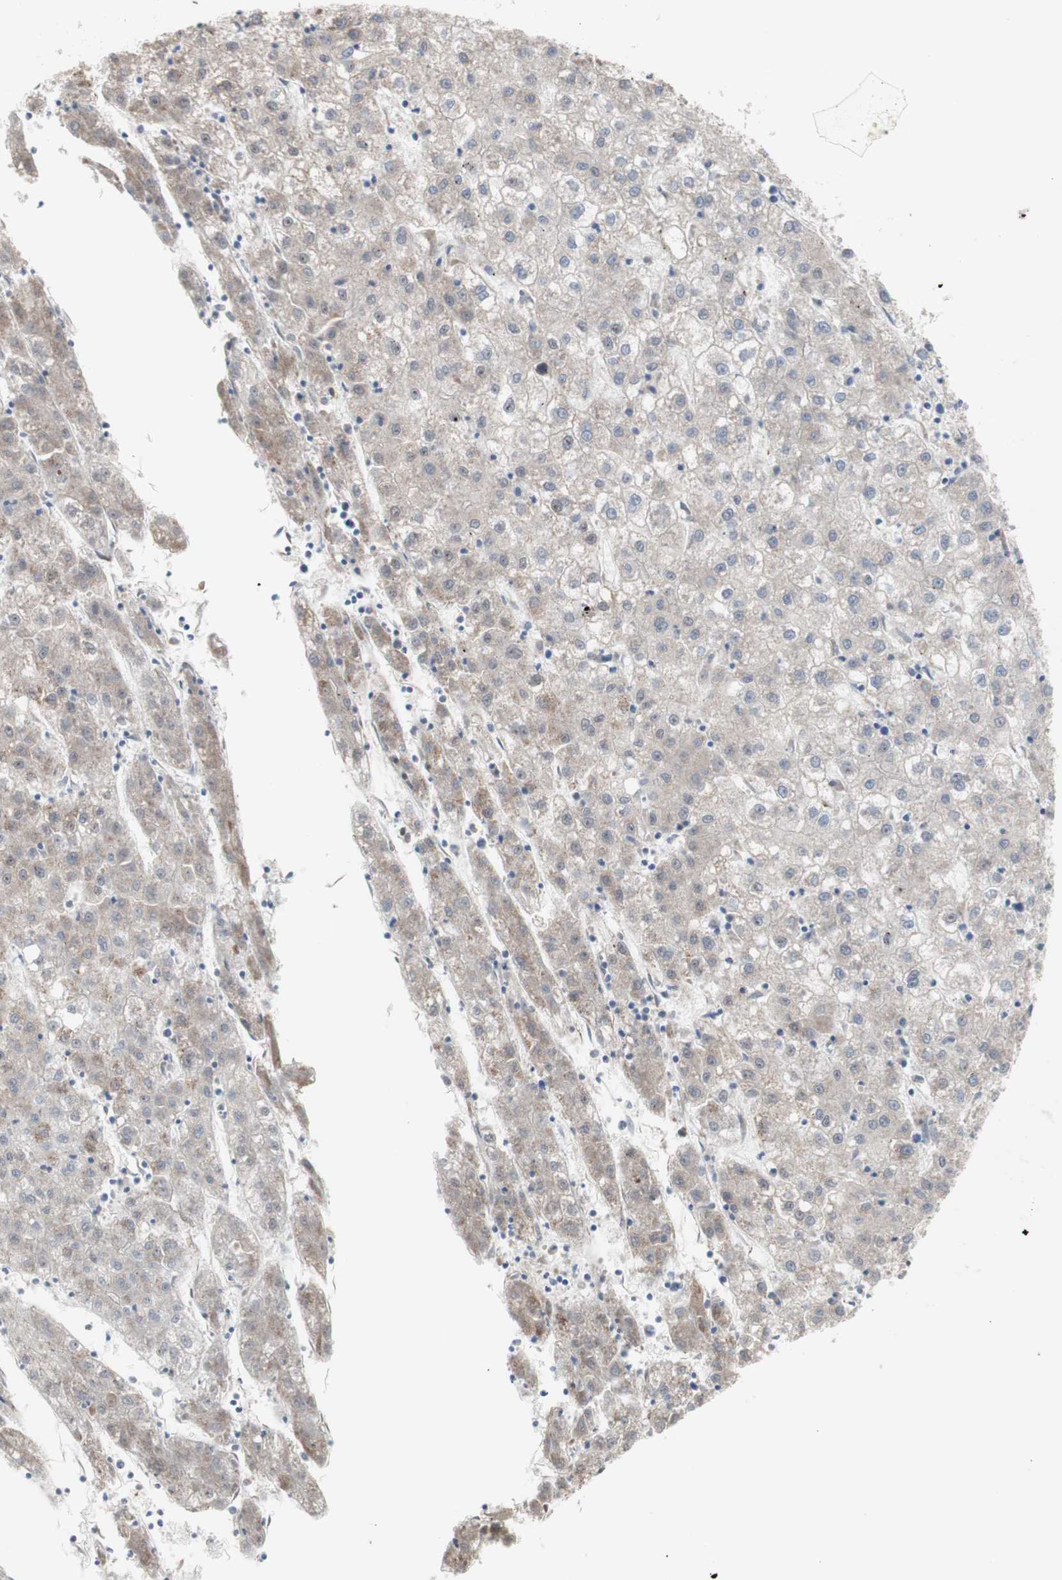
{"staining": {"intensity": "weak", "quantity": ">75%", "location": "cytoplasmic/membranous"}, "tissue": "liver cancer", "cell_type": "Tumor cells", "image_type": "cancer", "snomed": [{"axis": "morphology", "description": "Carcinoma, Hepatocellular, NOS"}, {"axis": "topography", "description": "Liver"}], "caption": "This image exhibits immunohistochemistry (IHC) staining of liver cancer, with low weak cytoplasmic/membranous staining in about >75% of tumor cells.", "gene": "TTC14", "patient": {"sex": "male", "age": 72}}